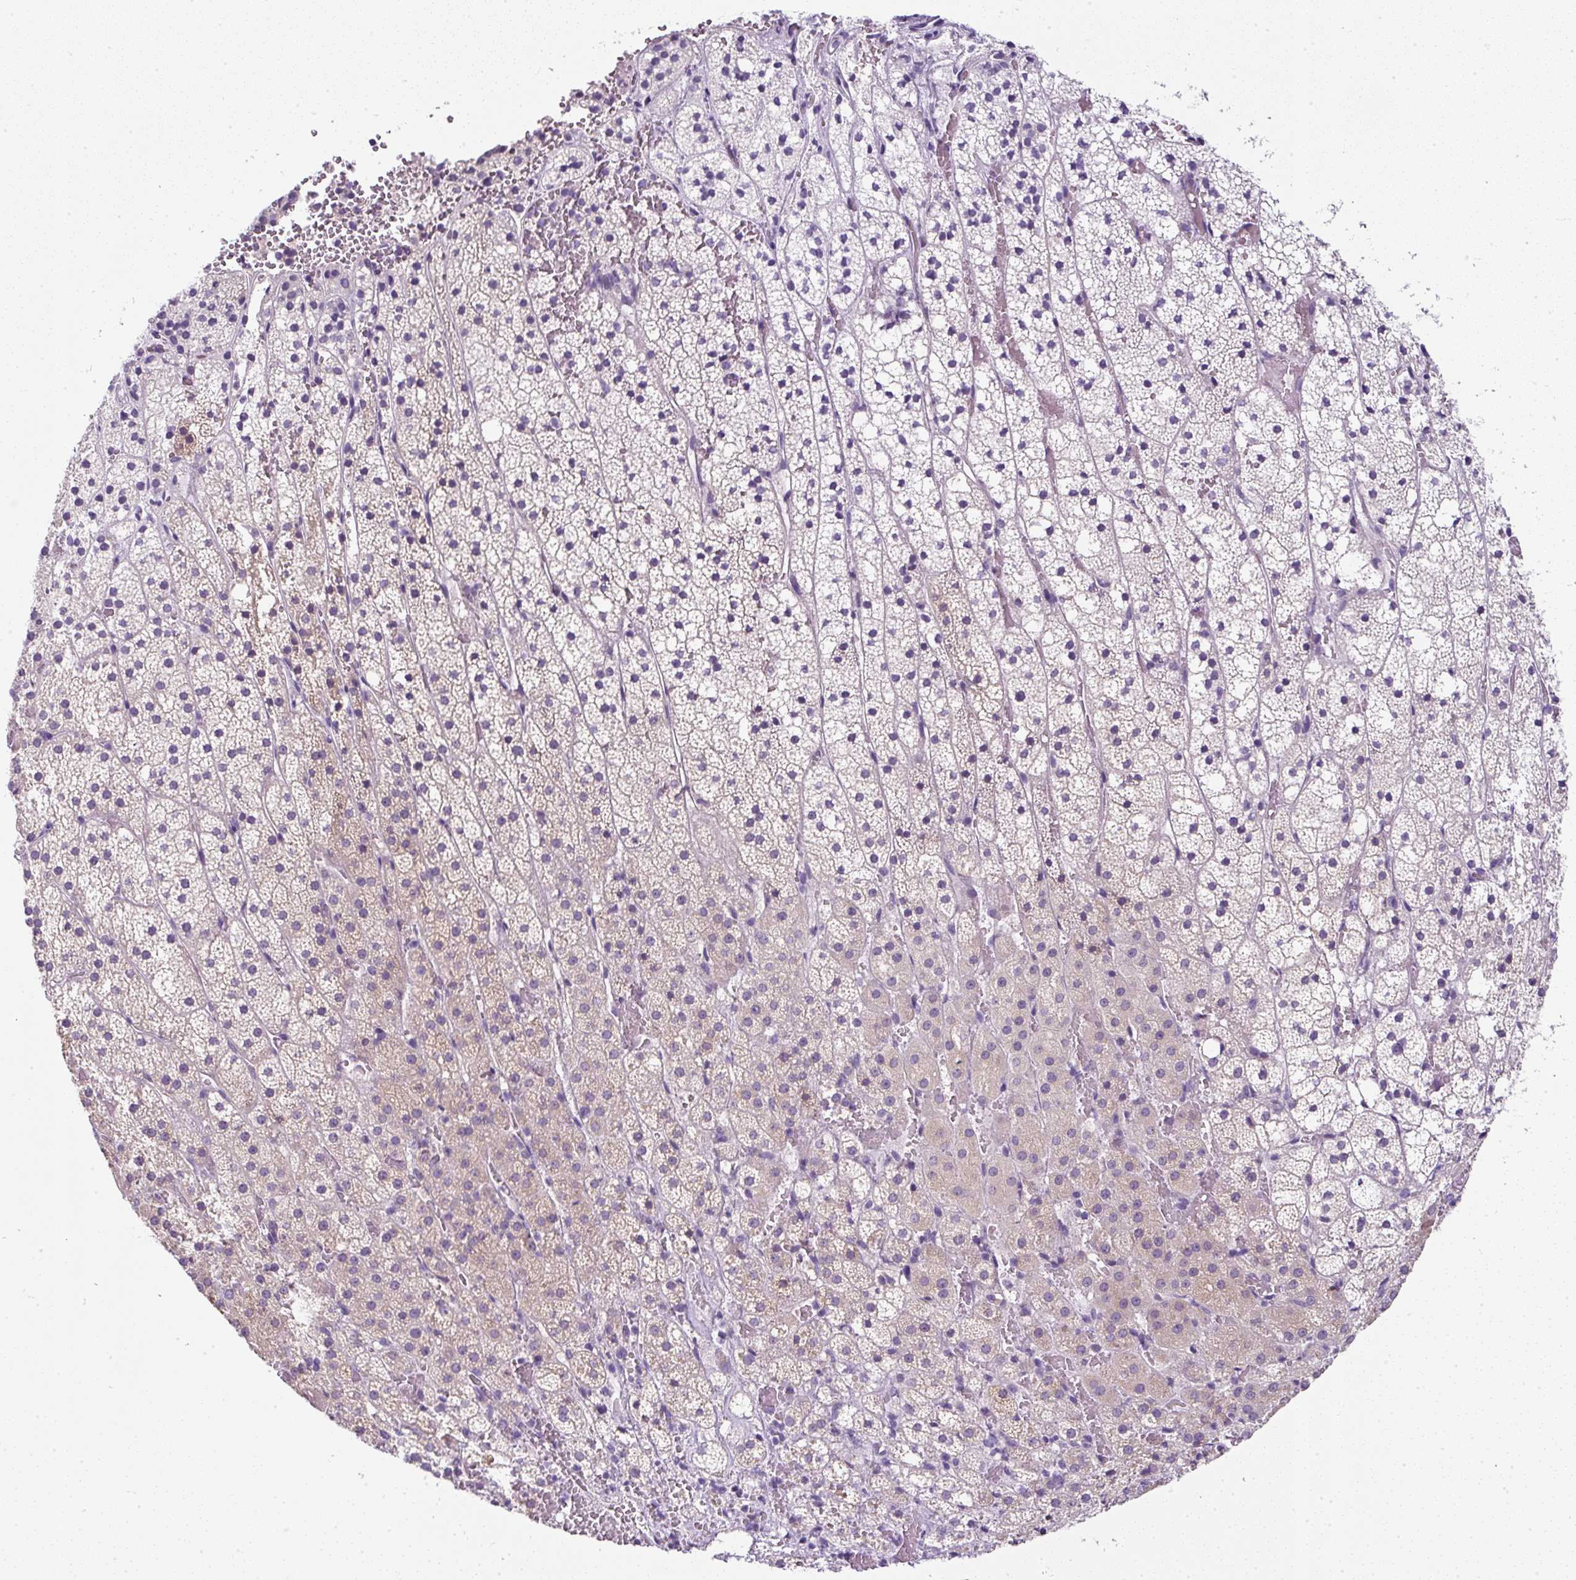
{"staining": {"intensity": "weak", "quantity": "25%-75%", "location": "cytoplasmic/membranous"}, "tissue": "adrenal gland", "cell_type": "Glandular cells", "image_type": "normal", "snomed": [{"axis": "morphology", "description": "Normal tissue, NOS"}, {"axis": "topography", "description": "Adrenal gland"}], "caption": "Glandular cells demonstrate low levels of weak cytoplasmic/membranous positivity in about 25%-75% of cells in benign human adrenal gland.", "gene": "COL9A2", "patient": {"sex": "male", "age": 53}}